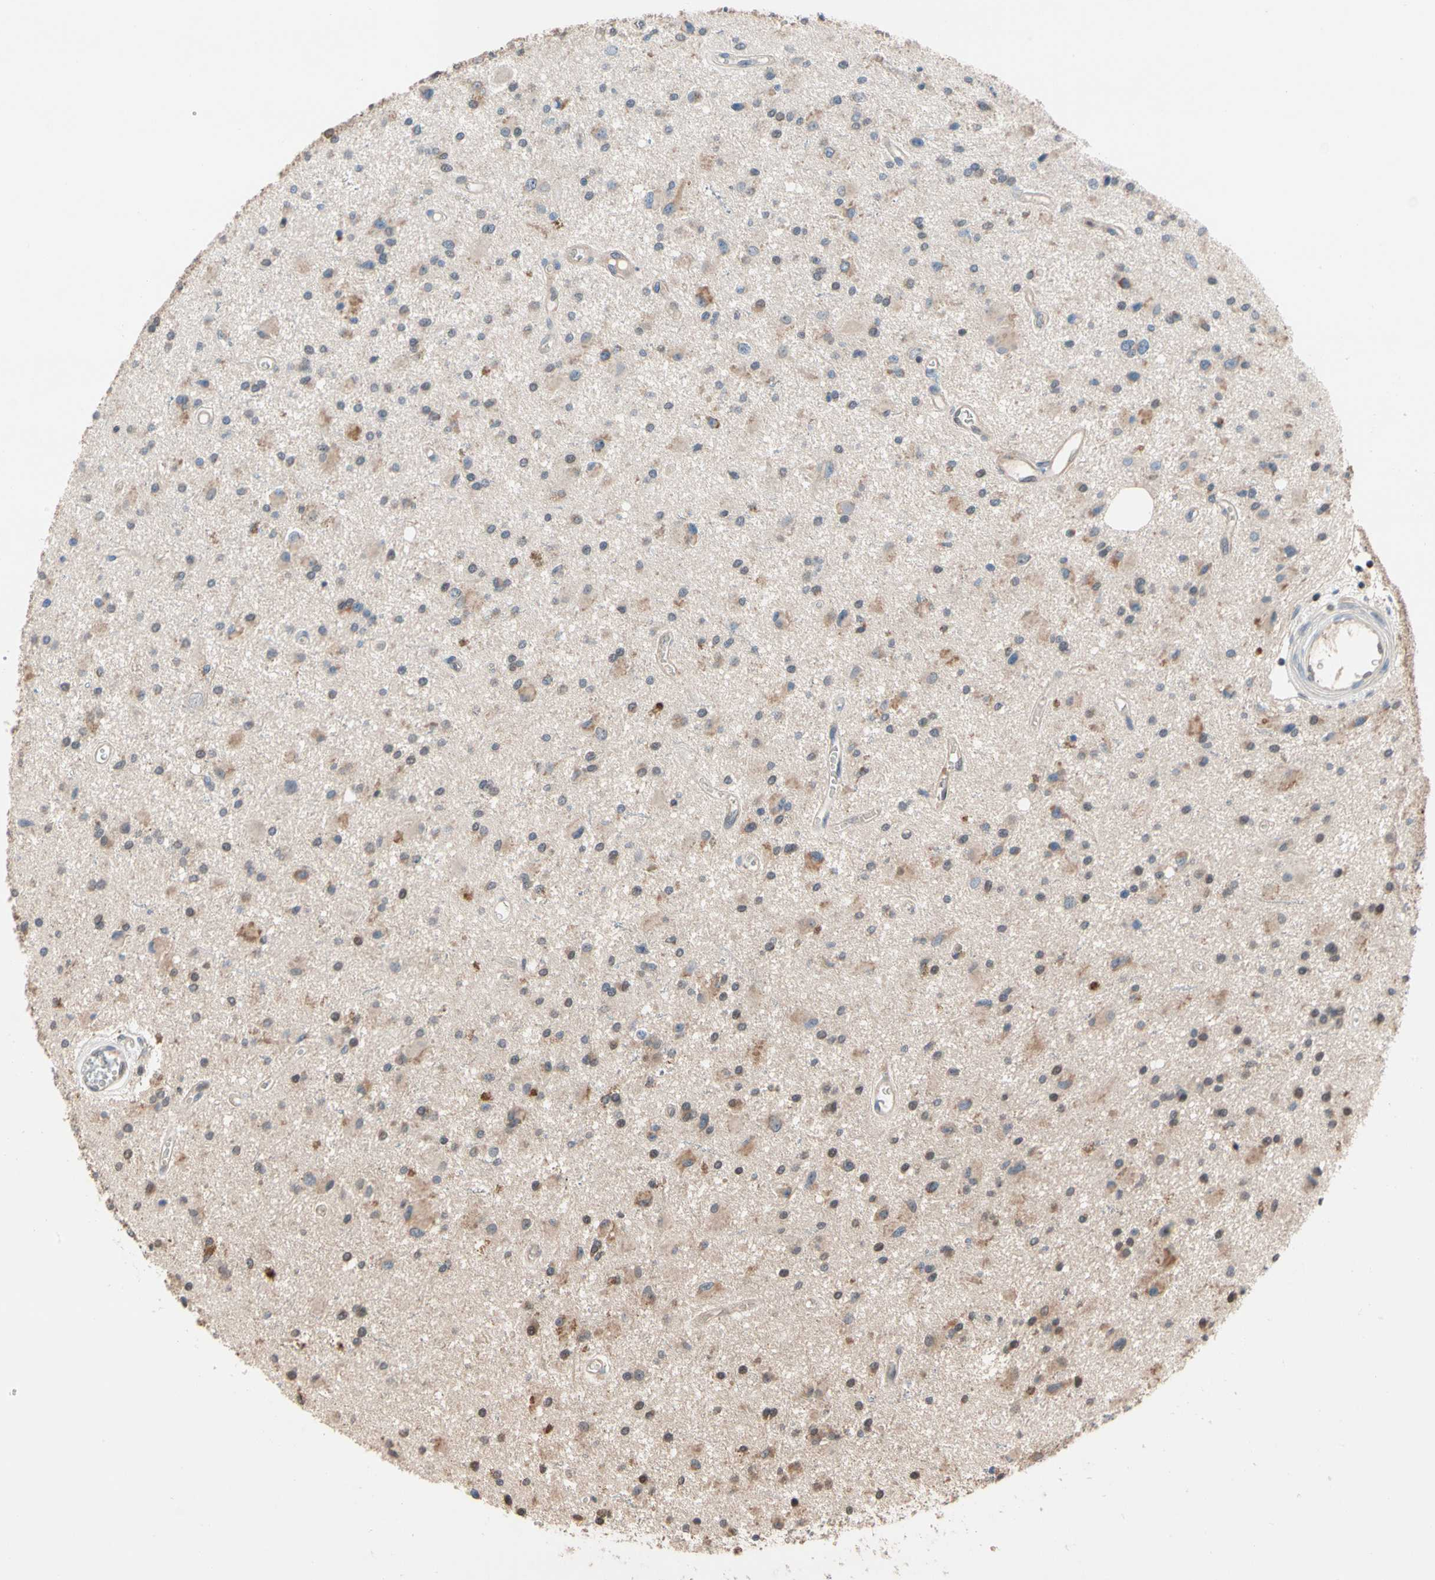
{"staining": {"intensity": "weak", "quantity": "<25%", "location": "cytoplasmic/membranous"}, "tissue": "glioma", "cell_type": "Tumor cells", "image_type": "cancer", "snomed": [{"axis": "morphology", "description": "Glioma, malignant, Low grade"}, {"axis": "topography", "description": "Brain"}], "caption": "IHC photomicrograph of neoplastic tissue: malignant low-grade glioma stained with DAB (3,3'-diaminobenzidine) displays no significant protein positivity in tumor cells.", "gene": "MTHFS", "patient": {"sex": "male", "age": 58}}